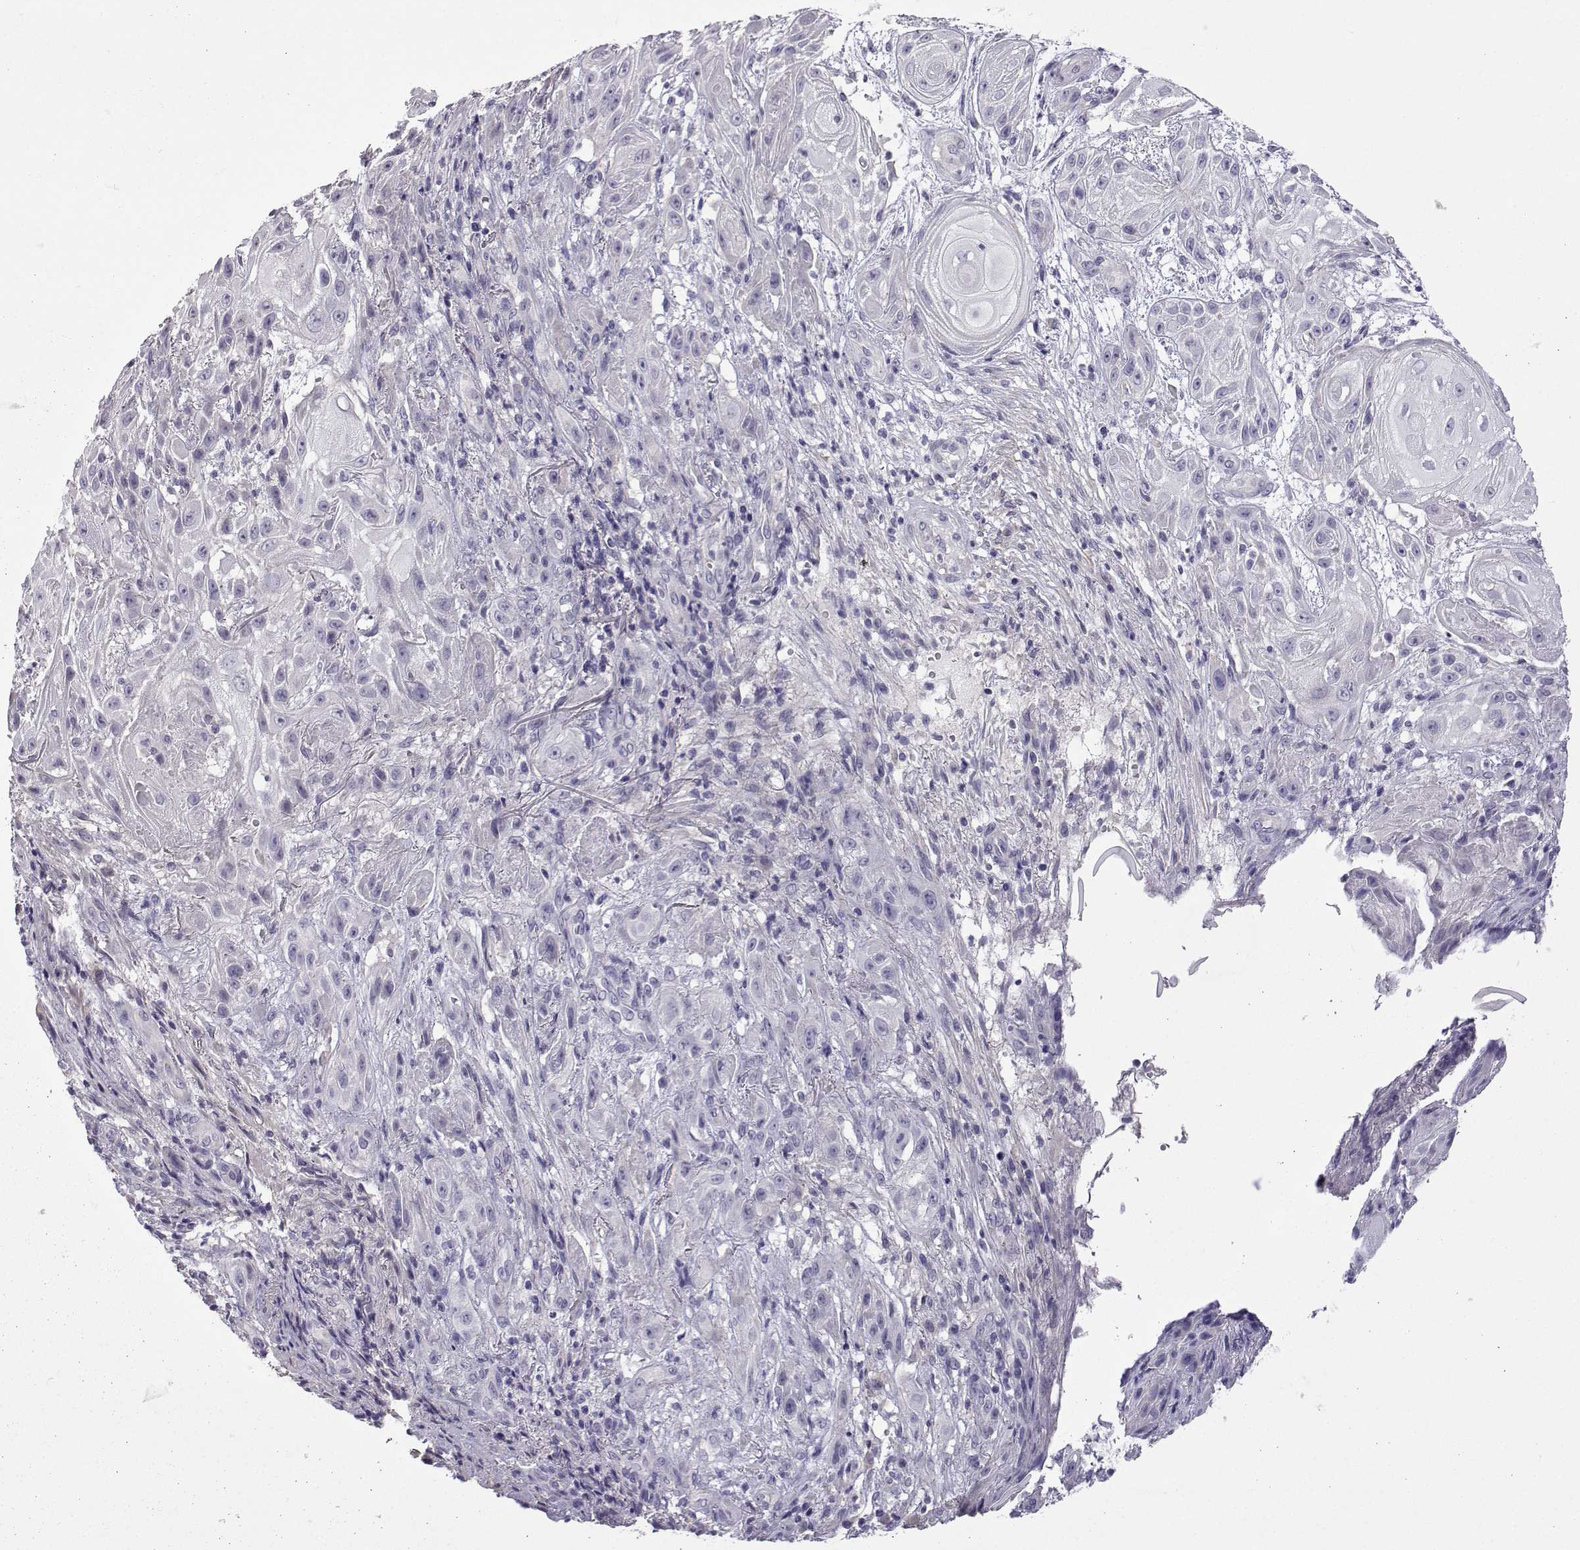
{"staining": {"intensity": "negative", "quantity": "none", "location": "none"}, "tissue": "skin cancer", "cell_type": "Tumor cells", "image_type": "cancer", "snomed": [{"axis": "morphology", "description": "Squamous cell carcinoma, NOS"}, {"axis": "topography", "description": "Skin"}], "caption": "High magnification brightfield microscopy of squamous cell carcinoma (skin) stained with DAB (brown) and counterstained with hematoxylin (blue): tumor cells show no significant staining.", "gene": "SPACA7", "patient": {"sex": "male", "age": 62}}